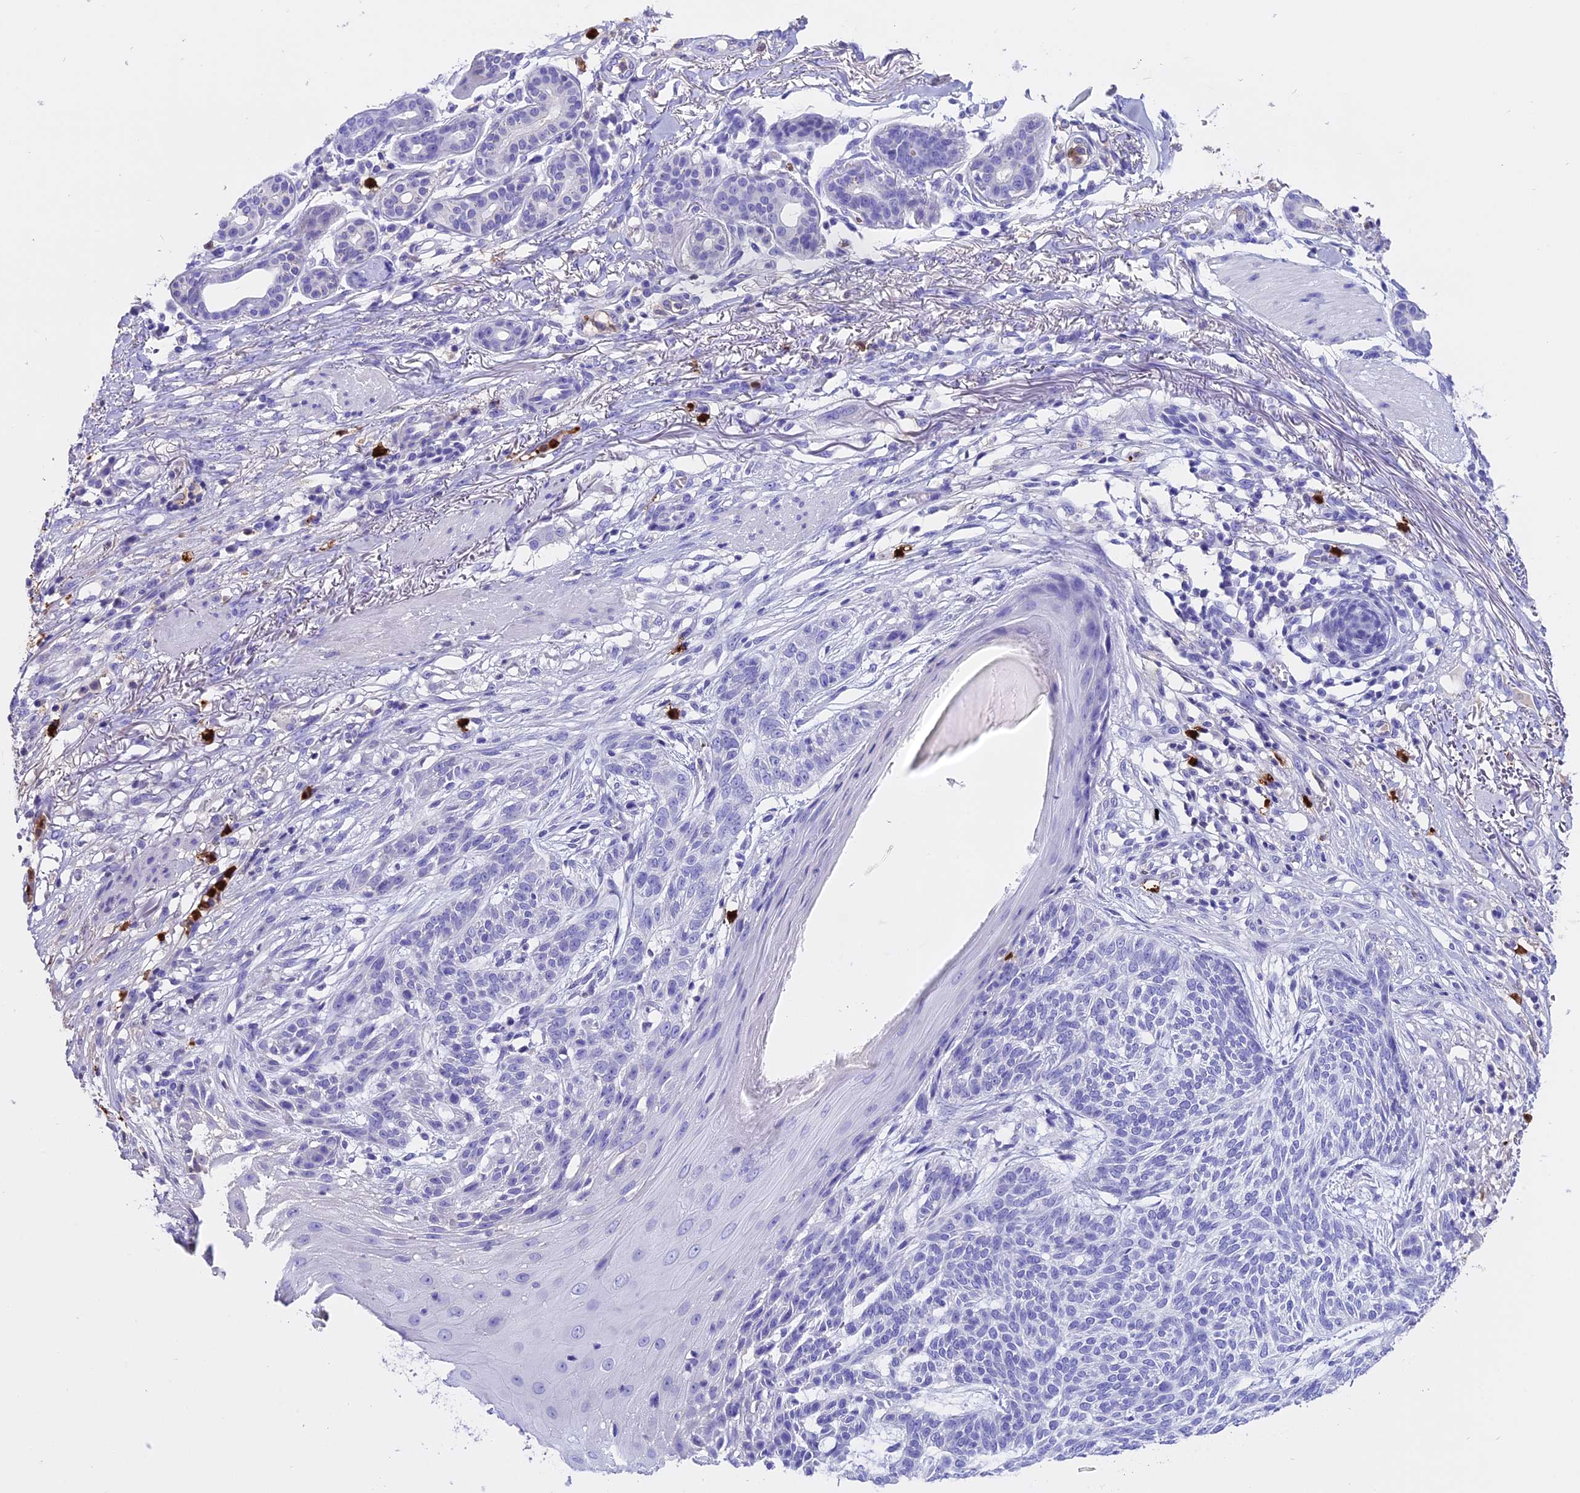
{"staining": {"intensity": "negative", "quantity": "none", "location": "none"}, "tissue": "skin cancer", "cell_type": "Tumor cells", "image_type": "cancer", "snomed": [{"axis": "morphology", "description": "Normal tissue, NOS"}, {"axis": "morphology", "description": "Basal cell carcinoma"}, {"axis": "topography", "description": "Skin"}], "caption": "Immunohistochemistry (IHC) of human skin basal cell carcinoma demonstrates no positivity in tumor cells. Nuclei are stained in blue.", "gene": "CLC", "patient": {"sex": "male", "age": 64}}